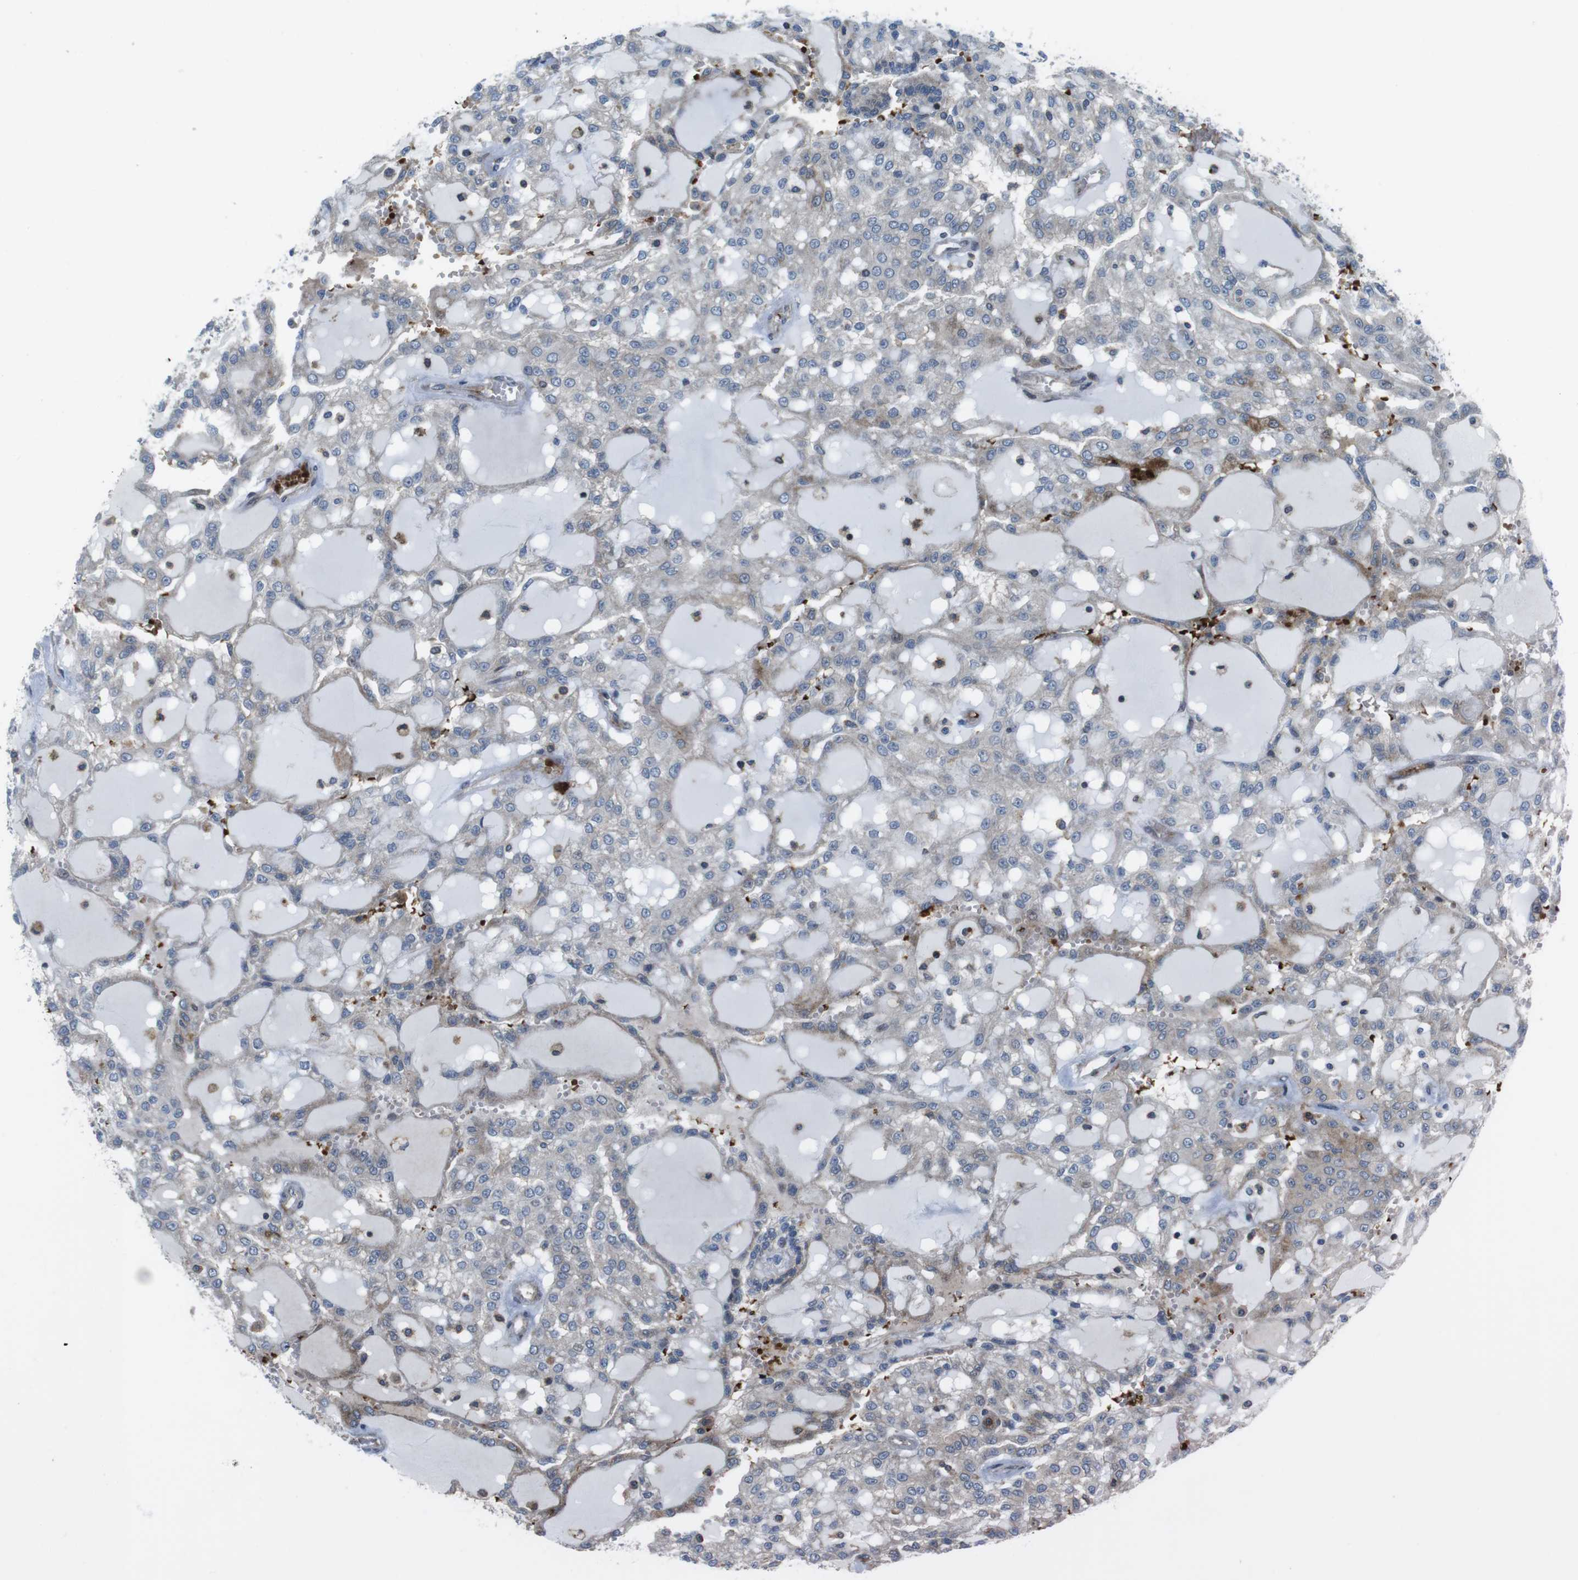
{"staining": {"intensity": "negative", "quantity": "none", "location": "none"}, "tissue": "renal cancer", "cell_type": "Tumor cells", "image_type": "cancer", "snomed": [{"axis": "morphology", "description": "Adenocarcinoma, NOS"}, {"axis": "topography", "description": "Kidney"}], "caption": "An immunohistochemistry image of adenocarcinoma (renal) is shown. There is no staining in tumor cells of adenocarcinoma (renal).", "gene": "CUL7", "patient": {"sex": "male", "age": 63}}